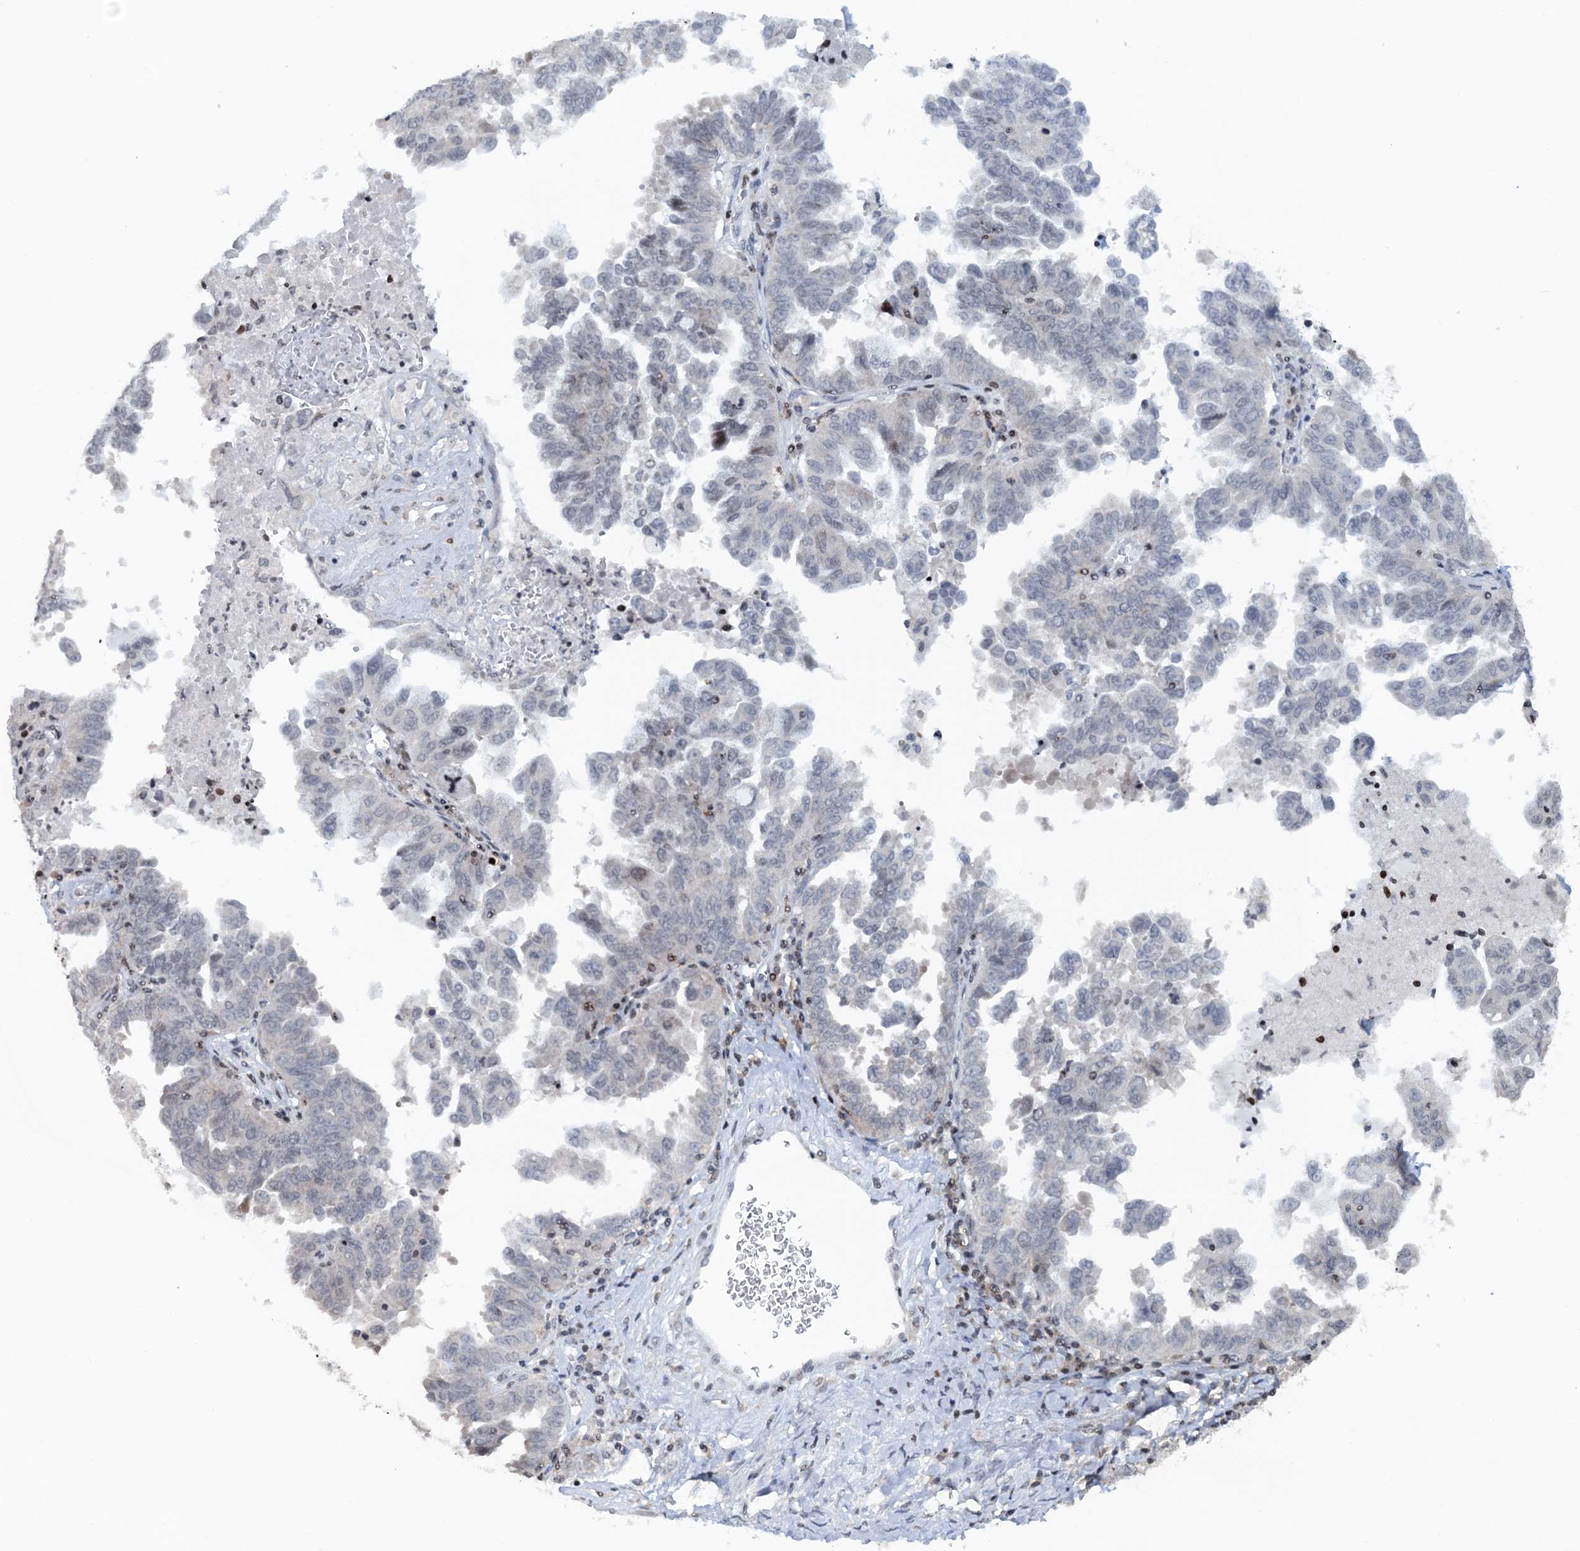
{"staining": {"intensity": "negative", "quantity": "none", "location": "none"}, "tissue": "ovarian cancer", "cell_type": "Tumor cells", "image_type": "cancer", "snomed": [{"axis": "morphology", "description": "Carcinoma, endometroid"}, {"axis": "topography", "description": "Ovary"}], "caption": "Tumor cells show no significant protein positivity in ovarian cancer (endometroid carcinoma).", "gene": "FYB1", "patient": {"sex": "female", "age": 62}}